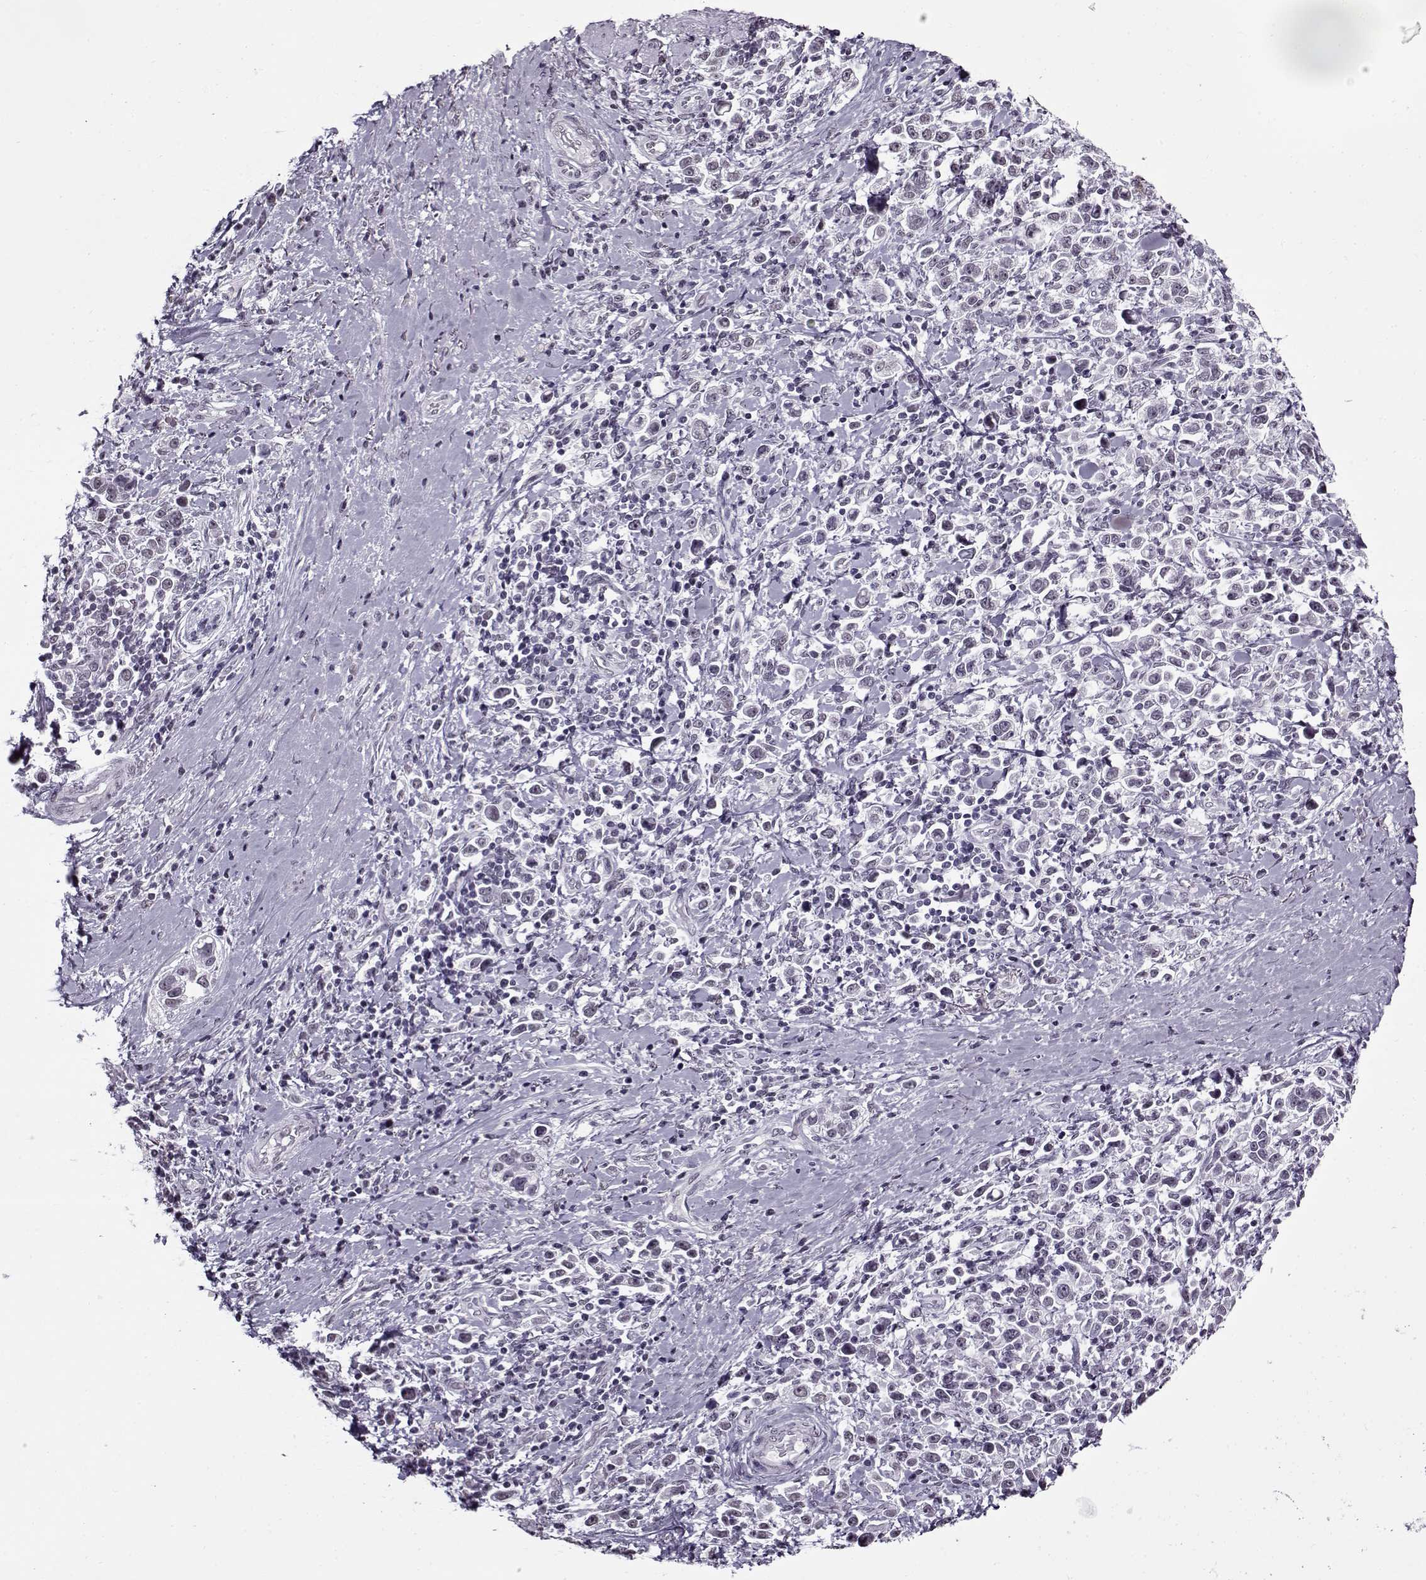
{"staining": {"intensity": "negative", "quantity": "none", "location": "none"}, "tissue": "stomach cancer", "cell_type": "Tumor cells", "image_type": "cancer", "snomed": [{"axis": "morphology", "description": "Adenocarcinoma, NOS"}, {"axis": "topography", "description": "Stomach"}], "caption": "Human stomach adenocarcinoma stained for a protein using immunohistochemistry shows no expression in tumor cells.", "gene": "PRMT8", "patient": {"sex": "male", "age": 93}}